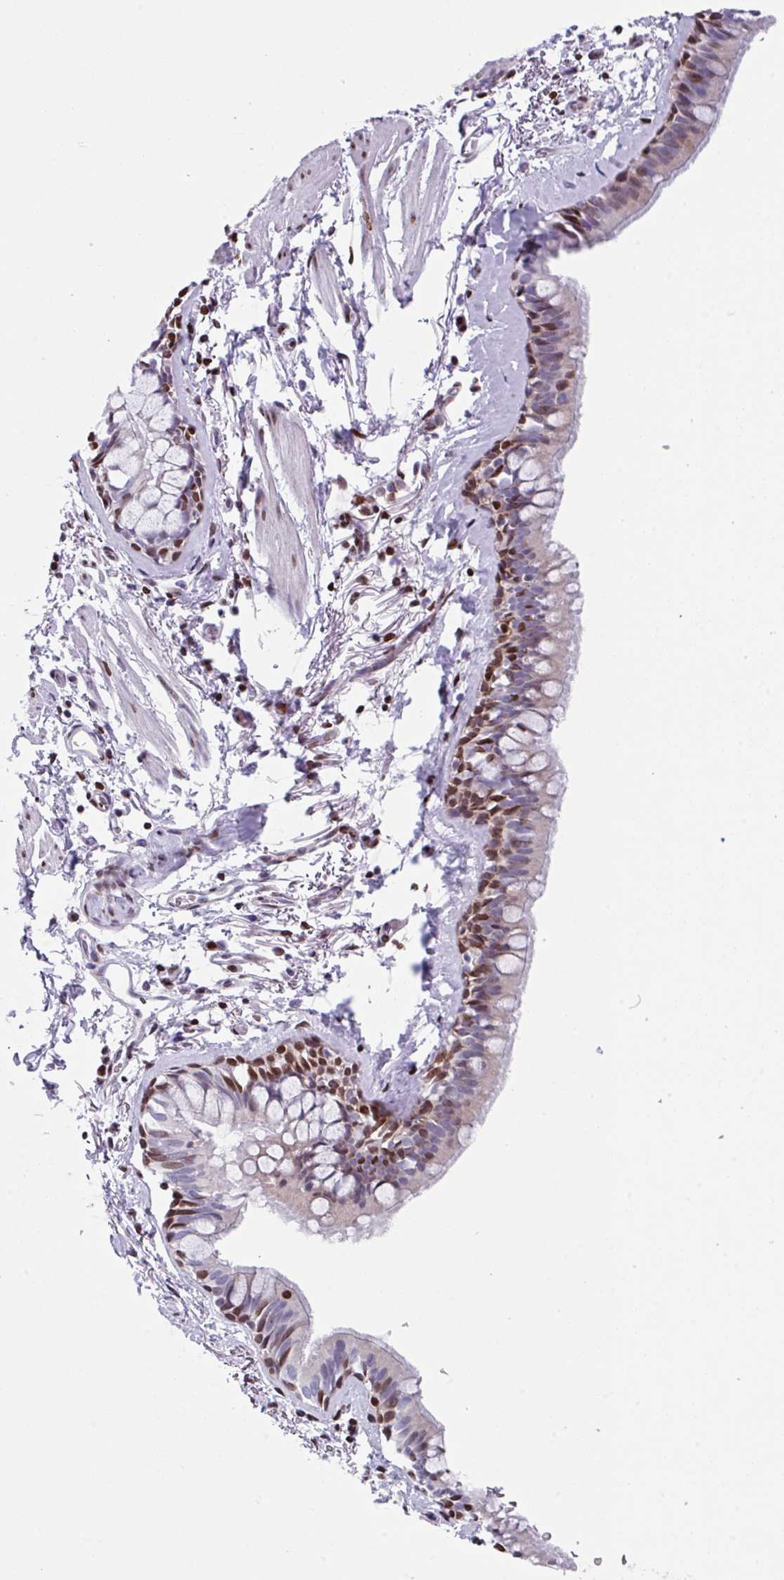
{"staining": {"intensity": "strong", "quantity": "<25%", "location": "nuclear"}, "tissue": "bronchus", "cell_type": "Respiratory epithelial cells", "image_type": "normal", "snomed": [{"axis": "morphology", "description": "Normal tissue, NOS"}, {"axis": "topography", "description": "Bronchus"}], "caption": "Unremarkable bronchus demonstrates strong nuclear staining in about <25% of respiratory epithelial cells, visualized by immunohistochemistry. (IHC, brightfield microscopy, high magnification).", "gene": "TCF3", "patient": {"sex": "male", "age": 67}}